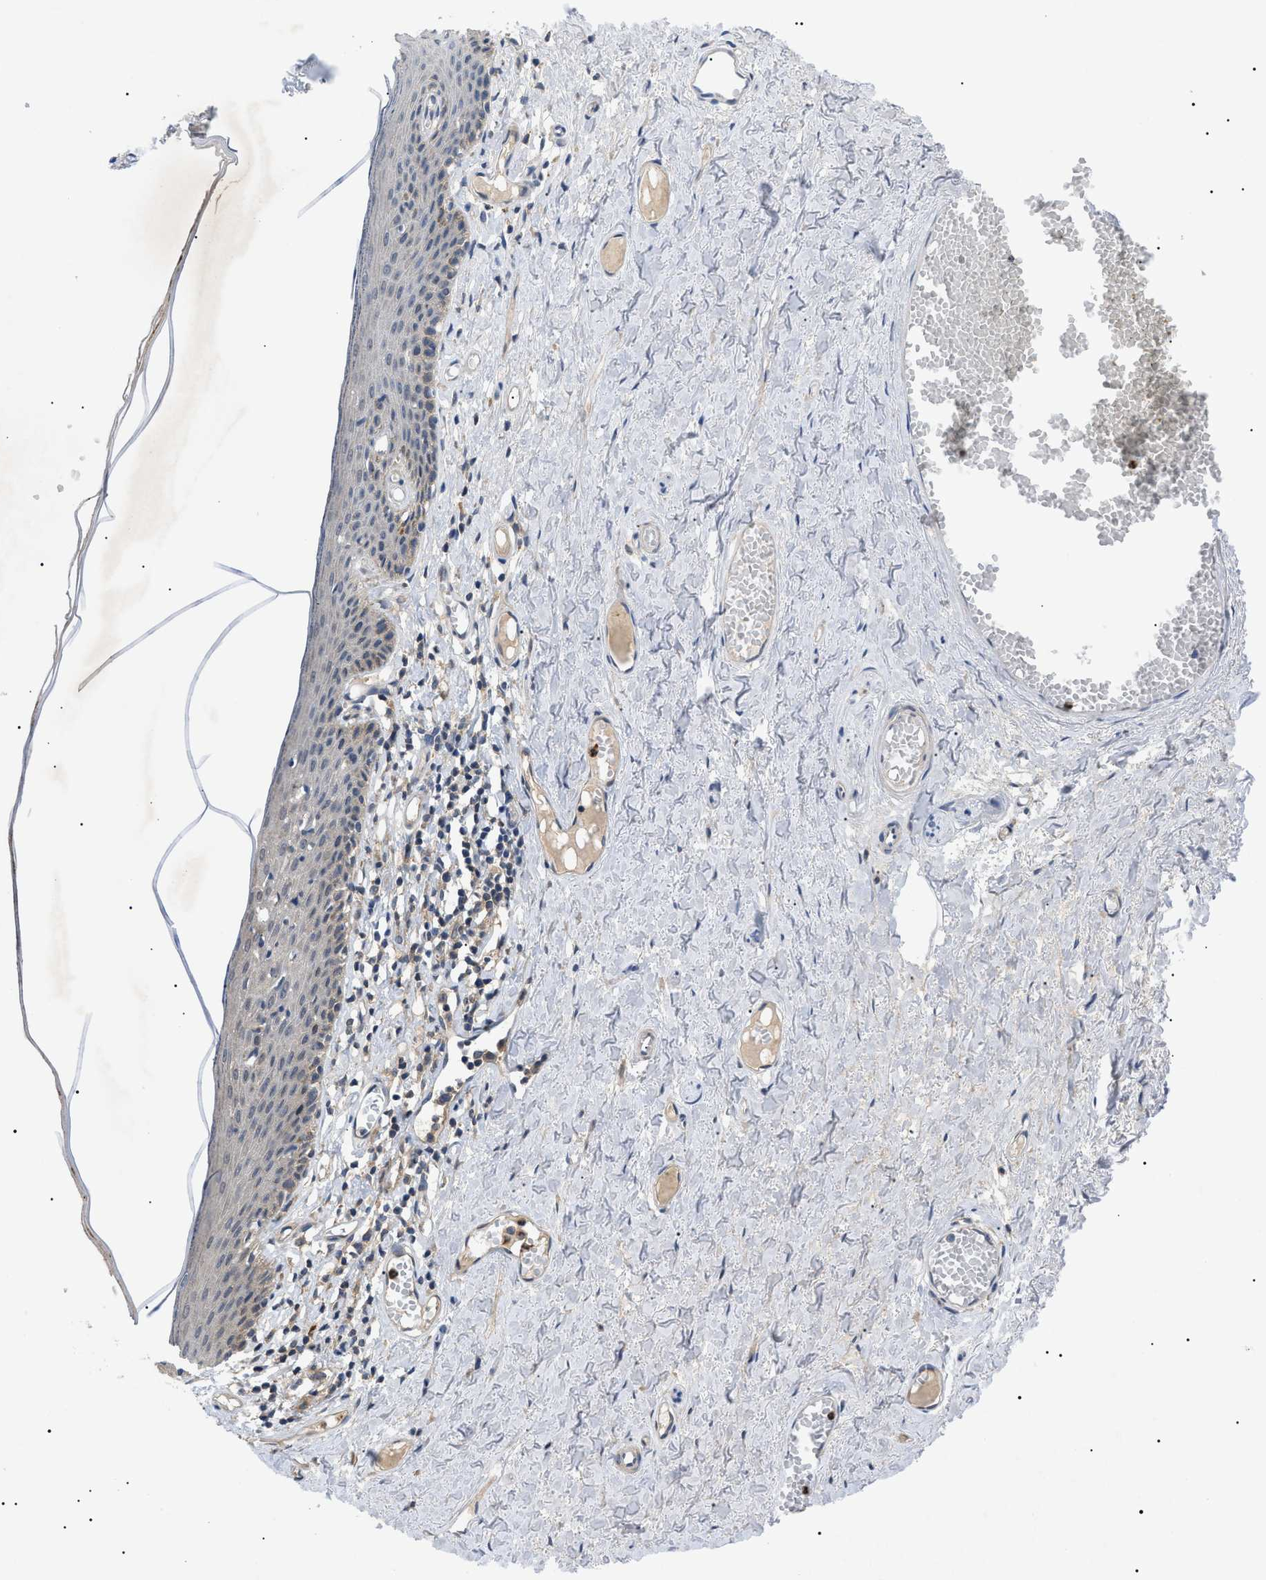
{"staining": {"intensity": "moderate", "quantity": ">75%", "location": "cytoplasmic/membranous"}, "tissue": "skin", "cell_type": "Epidermal cells", "image_type": "normal", "snomed": [{"axis": "morphology", "description": "Normal tissue, NOS"}, {"axis": "topography", "description": "Adipose tissue"}, {"axis": "topography", "description": "Vascular tissue"}, {"axis": "topography", "description": "Anal"}, {"axis": "topography", "description": "Peripheral nerve tissue"}], "caption": "DAB (3,3'-diaminobenzidine) immunohistochemical staining of benign human skin reveals moderate cytoplasmic/membranous protein expression in approximately >75% of epidermal cells. The protein of interest is stained brown, and the nuclei are stained in blue (DAB IHC with brightfield microscopy, high magnification).", "gene": "RIPK1", "patient": {"sex": "female", "age": 54}}